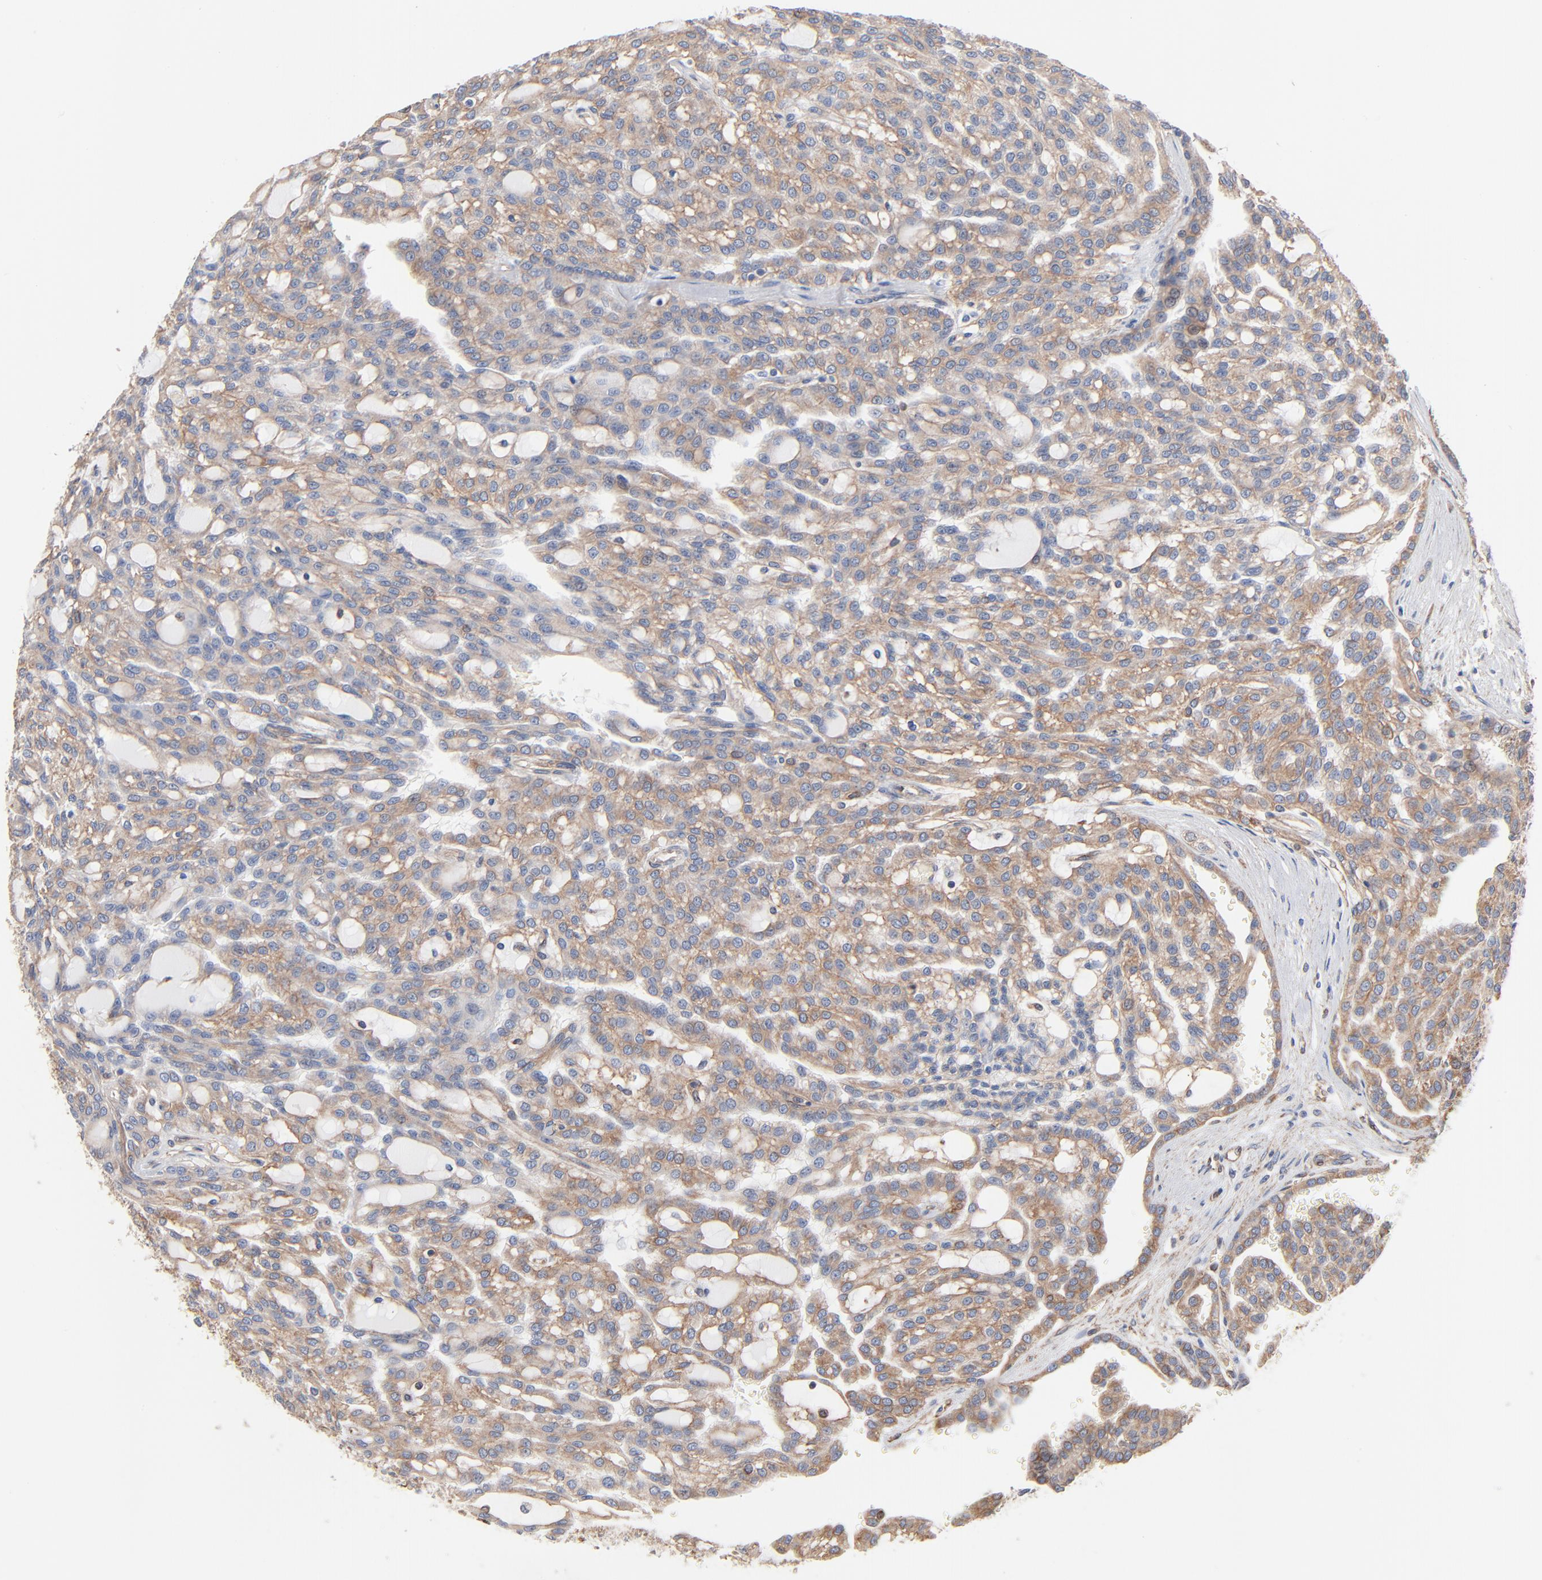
{"staining": {"intensity": "weak", "quantity": ">75%", "location": "cytoplasmic/membranous"}, "tissue": "renal cancer", "cell_type": "Tumor cells", "image_type": "cancer", "snomed": [{"axis": "morphology", "description": "Adenocarcinoma, NOS"}, {"axis": "topography", "description": "Kidney"}], "caption": "Immunohistochemical staining of renal cancer displays weak cytoplasmic/membranous protein staining in approximately >75% of tumor cells. The staining was performed using DAB, with brown indicating positive protein expression. Nuclei are stained blue with hematoxylin.", "gene": "ABCD4", "patient": {"sex": "male", "age": 63}}